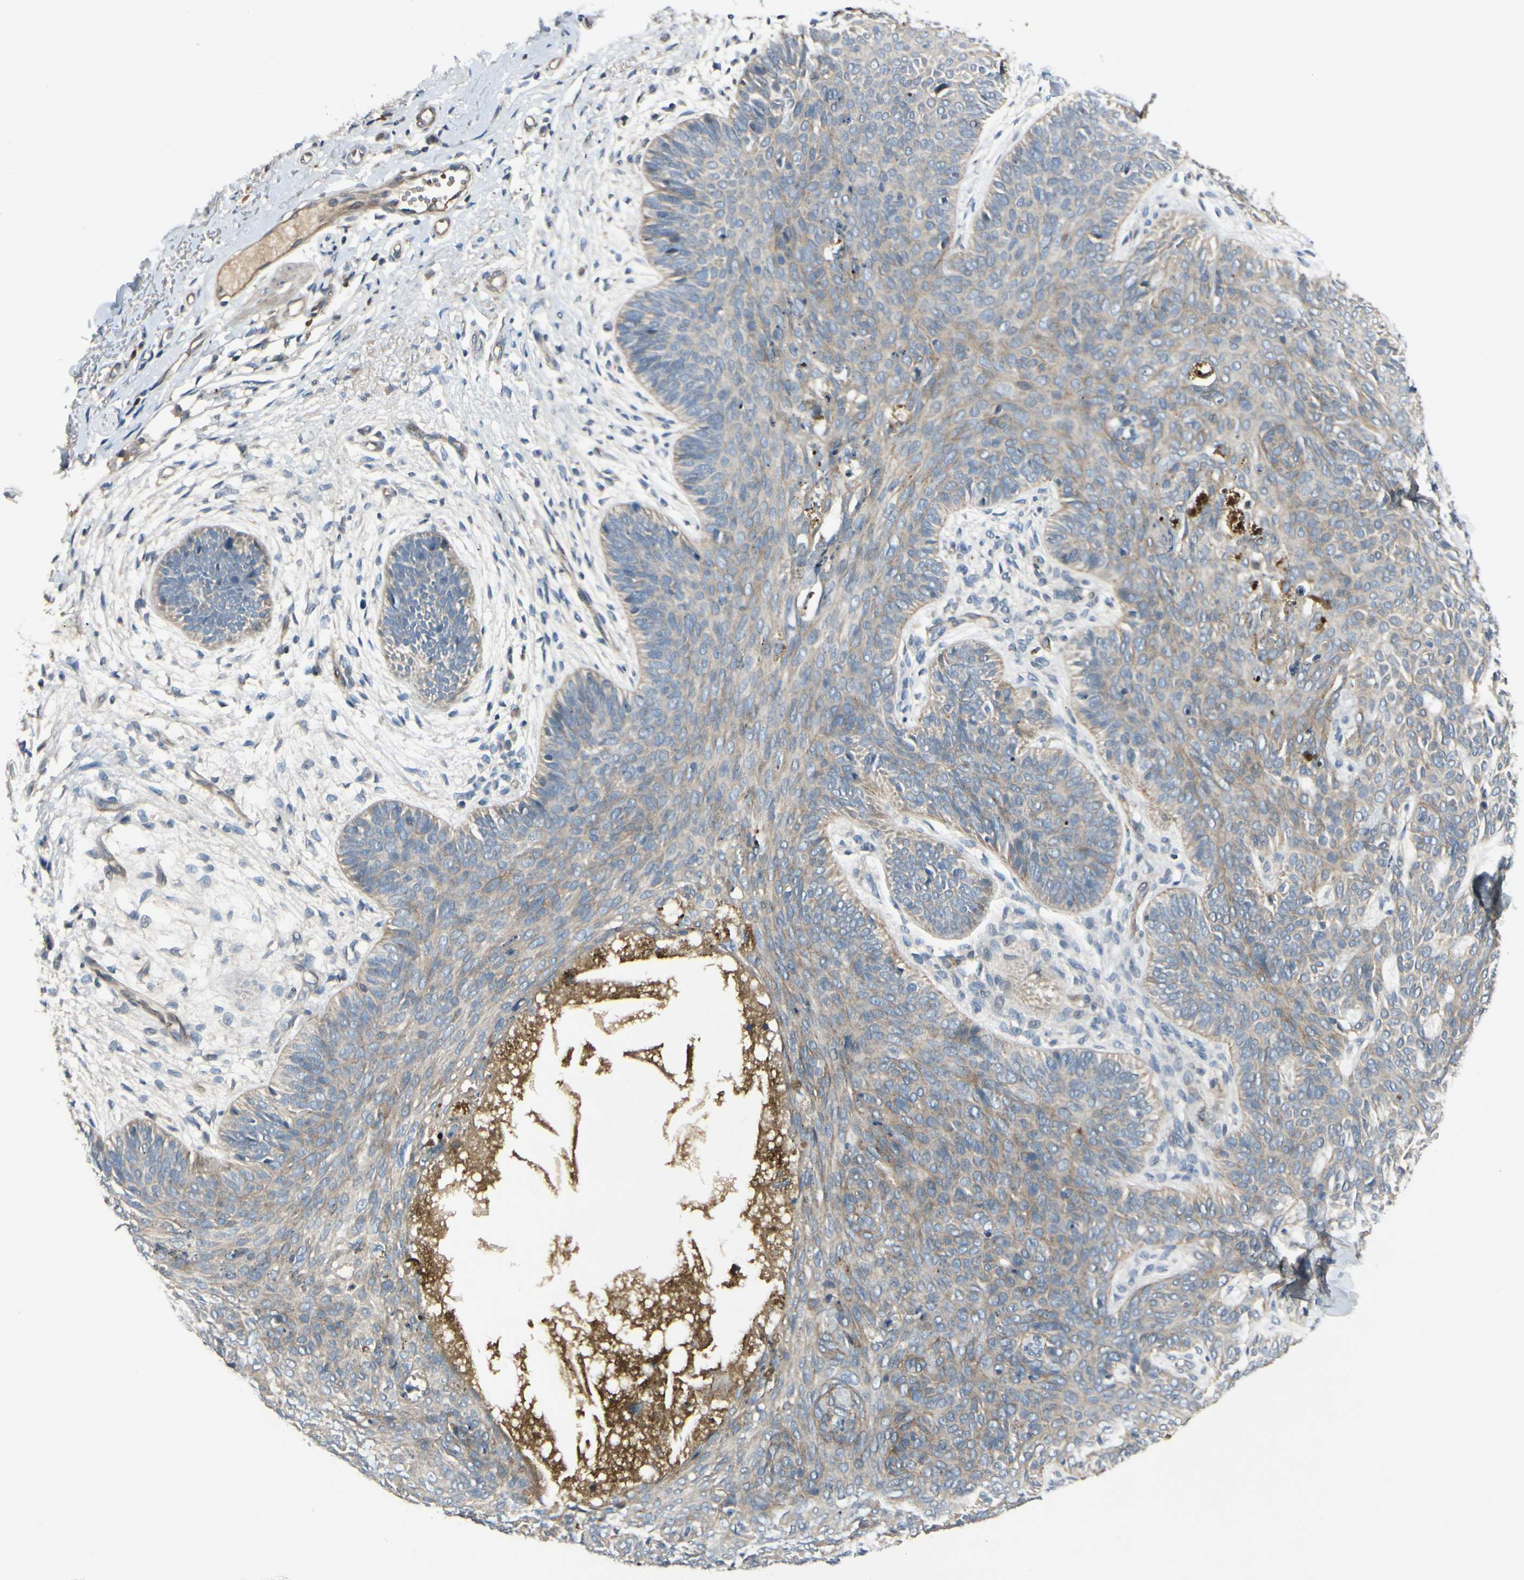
{"staining": {"intensity": "weak", "quantity": ">75%", "location": "cytoplasmic/membranous"}, "tissue": "skin cancer", "cell_type": "Tumor cells", "image_type": "cancer", "snomed": [{"axis": "morphology", "description": "Normal tissue, NOS"}, {"axis": "morphology", "description": "Basal cell carcinoma"}, {"axis": "topography", "description": "Skin"}], "caption": "DAB immunohistochemical staining of human skin basal cell carcinoma demonstrates weak cytoplasmic/membranous protein positivity in approximately >75% of tumor cells.", "gene": "PPP3CB", "patient": {"sex": "male", "age": 52}}